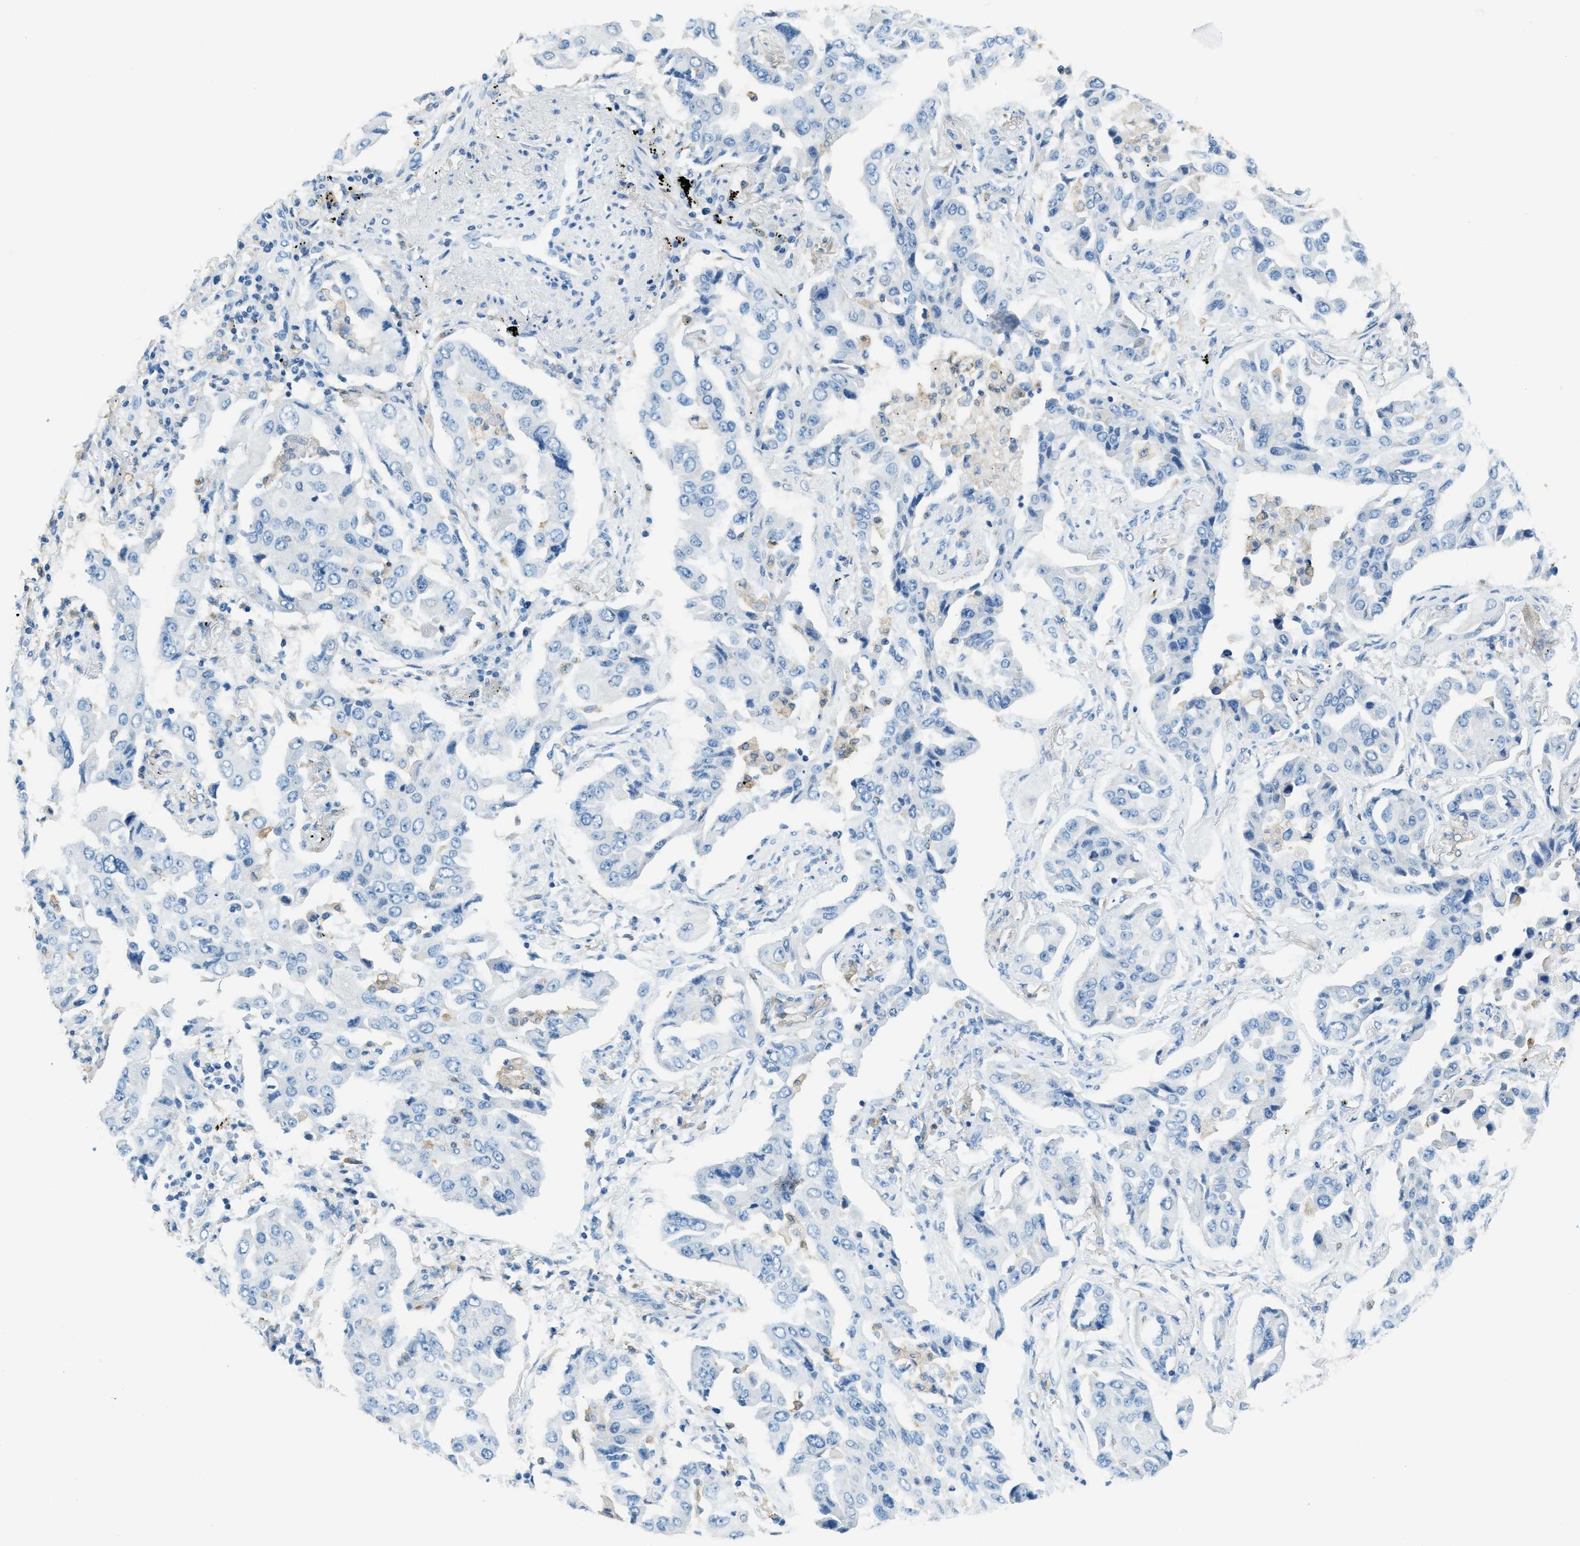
{"staining": {"intensity": "negative", "quantity": "none", "location": "none"}, "tissue": "lung cancer", "cell_type": "Tumor cells", "image_type": "cancer", "snomed": [{"axis": "morphology", "description": "Adenocarcinoma, NOS"}, {"axis": "topography", "description": "Lung"}], "caption": "Lung cancer (adenocarcinoma) was stained to show a protein in brown. There is no significant expression in tumor cells. (Stains: DAB (3,3'-diaminobenzidine) immunohistochemistry (IHC) with hematoxylin counter stain, Microscopy: brightfield microscopy at high magnification).", "gene": "MATCAP2", "patient": {"sex": "female", "age": 65}}